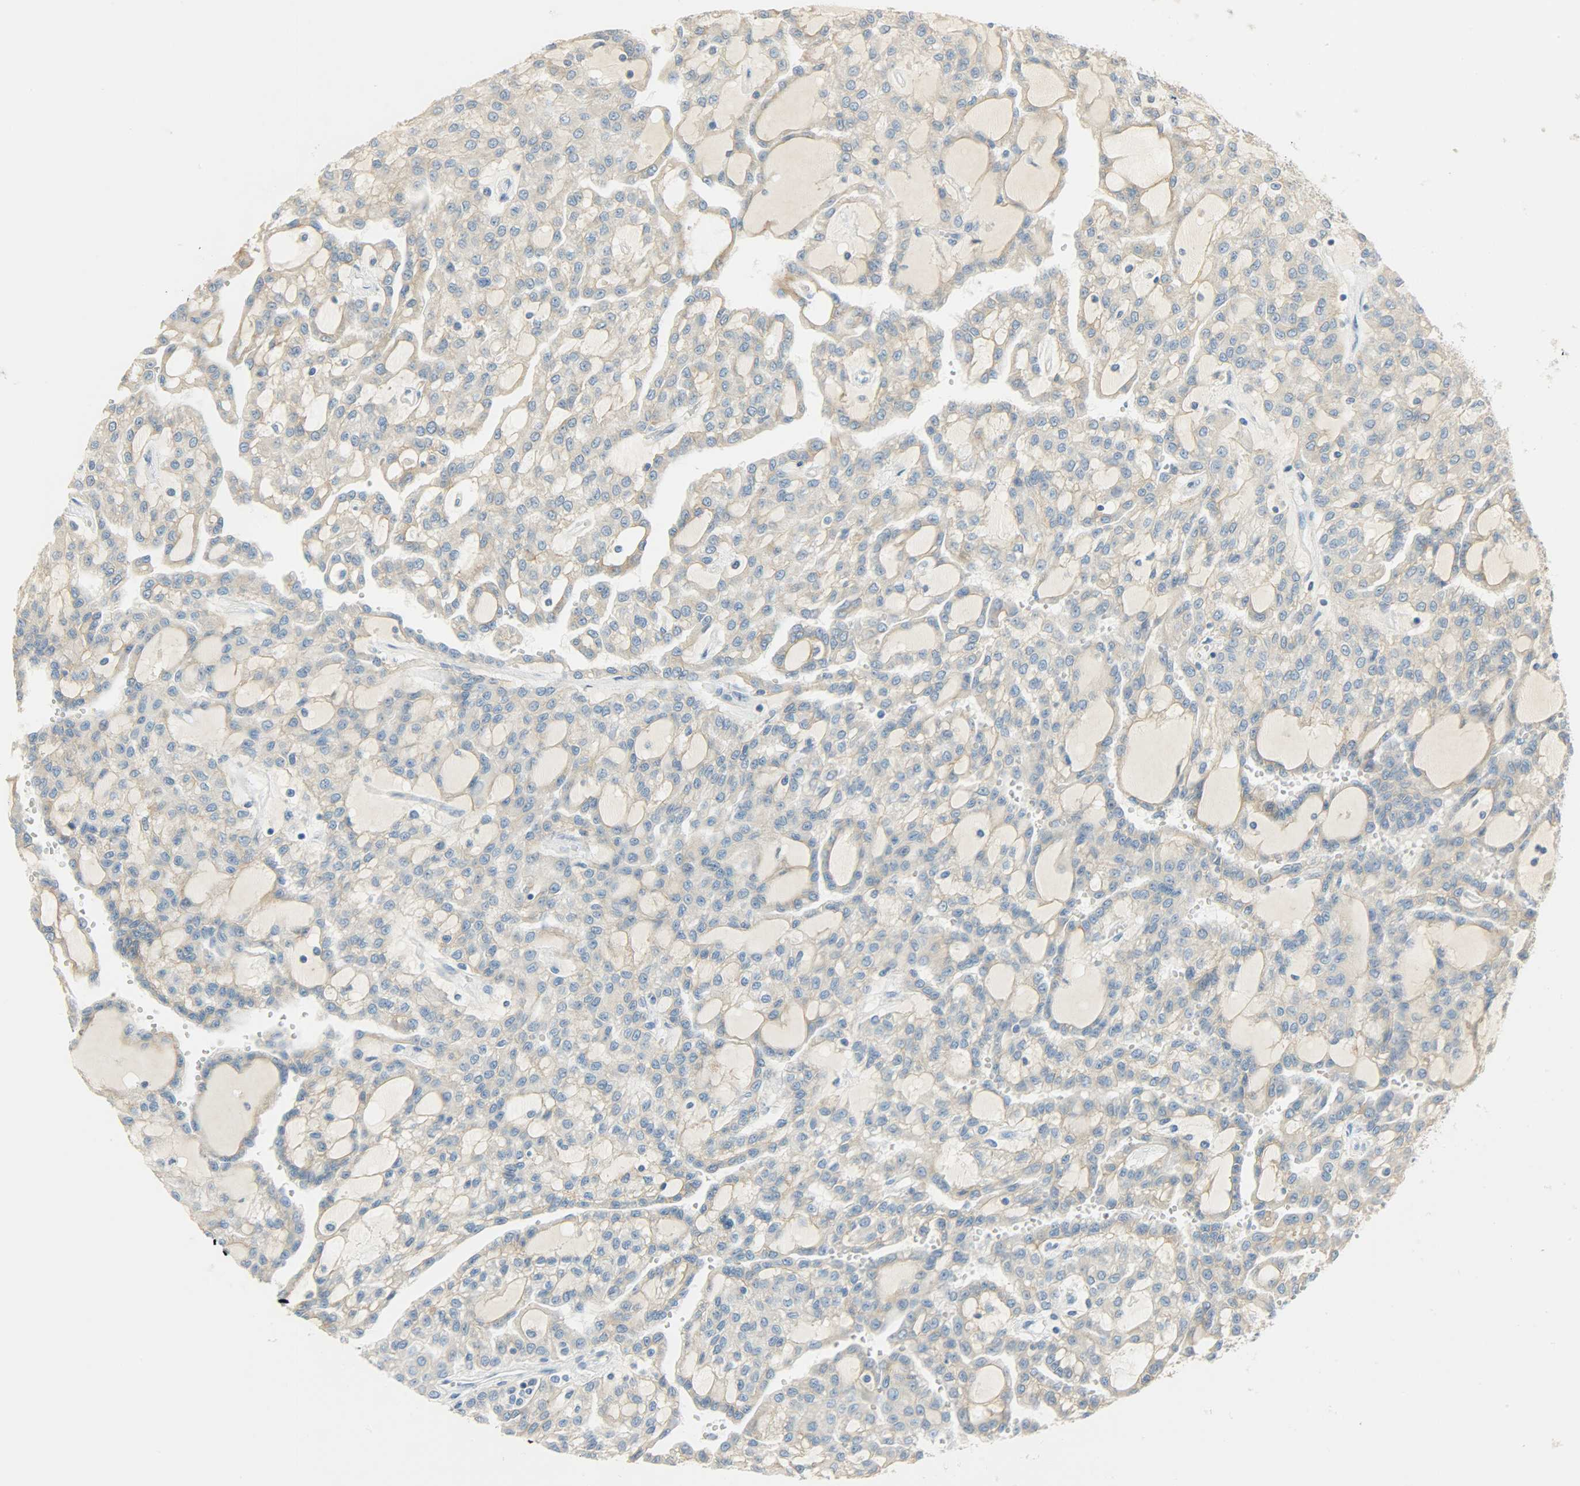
{"staining": {"intensity": "moderate", "quantity": ">75%", "location": "cytoplasmic/membranous"}, "tissue": "renal cancer", "cell_type": "Tumor cells", "image_type": "cancer", "snomed": [{"axis": "morphology", "description": "Adenocarcinoma, NOS"}, {"axis": "topography", "description": "Kidney"}], "caption": "Immunohistochemistry (DAB (3,3'-diaminobenzidine)) staining of adenocarcinoma (renal) reveals moderate cytoplasmic/membranous protein positivity in about >75% of tumor cells.", "gene": "DSG2", "patient": {"sex": "male", "age": 63}}